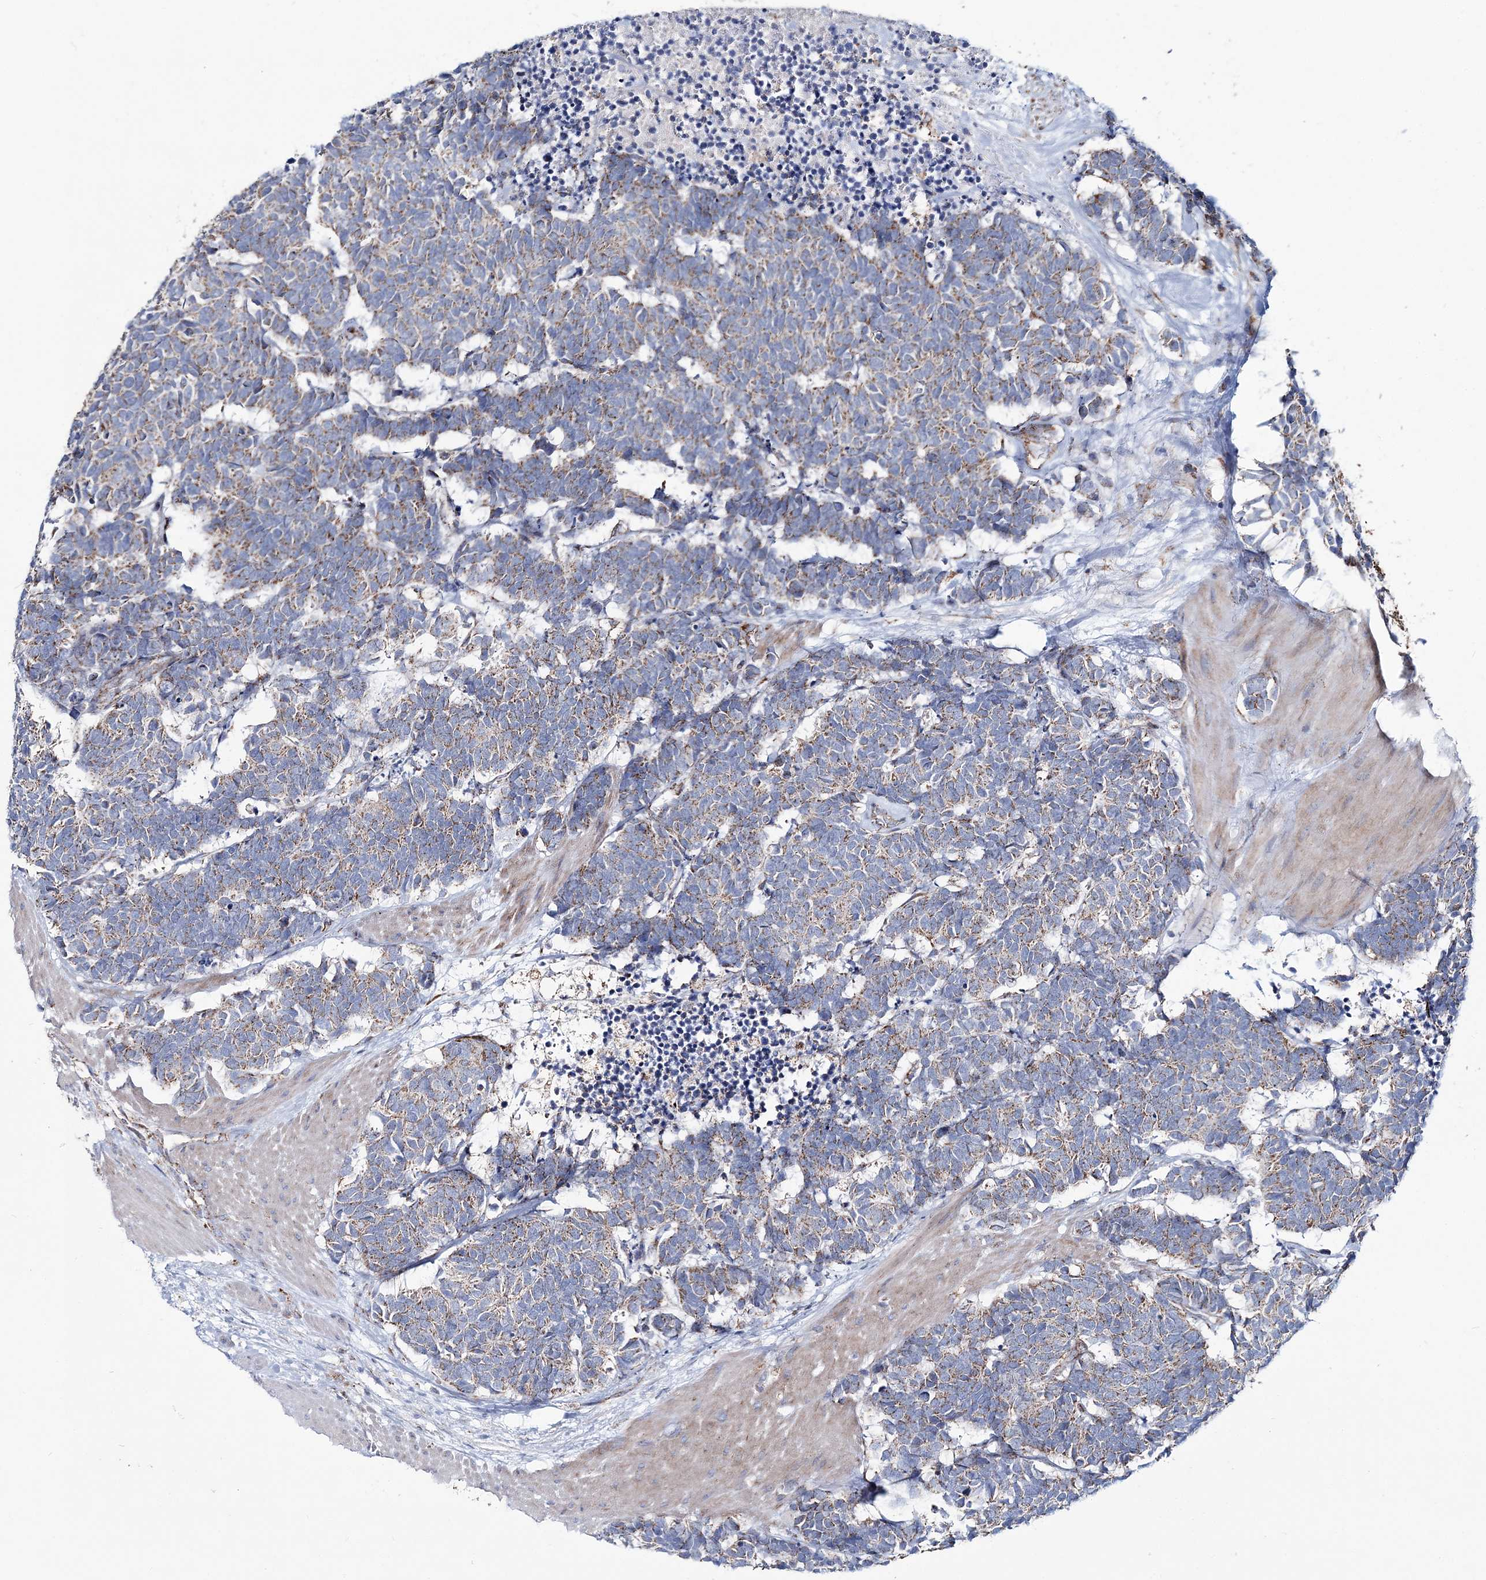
{"staining": {"intensity": "moderate", "quantity": "25%-75%", "location": "cytoplasmic/membranous"}, "tissue": "carcinoid", "cell_type": "Tumor cells", "image_type": "cancer", "snomed": [{"axis": "morphology", "description": "Carcinoma, NOS"}, {"axis": "morphology", "description": "Carcinoid, malignant, NOS"}, {"axis": "topography", "description": "Urinary bladder"}], "caption": "There is medium levels of moderate cytoplasmic/membranous expression in tumor cells of carcinoid, as demonstrated by immunohistochemical staining (brown color).", "gene": "ARHGAP6", "patient": {"sex": "male", "age": 57}}